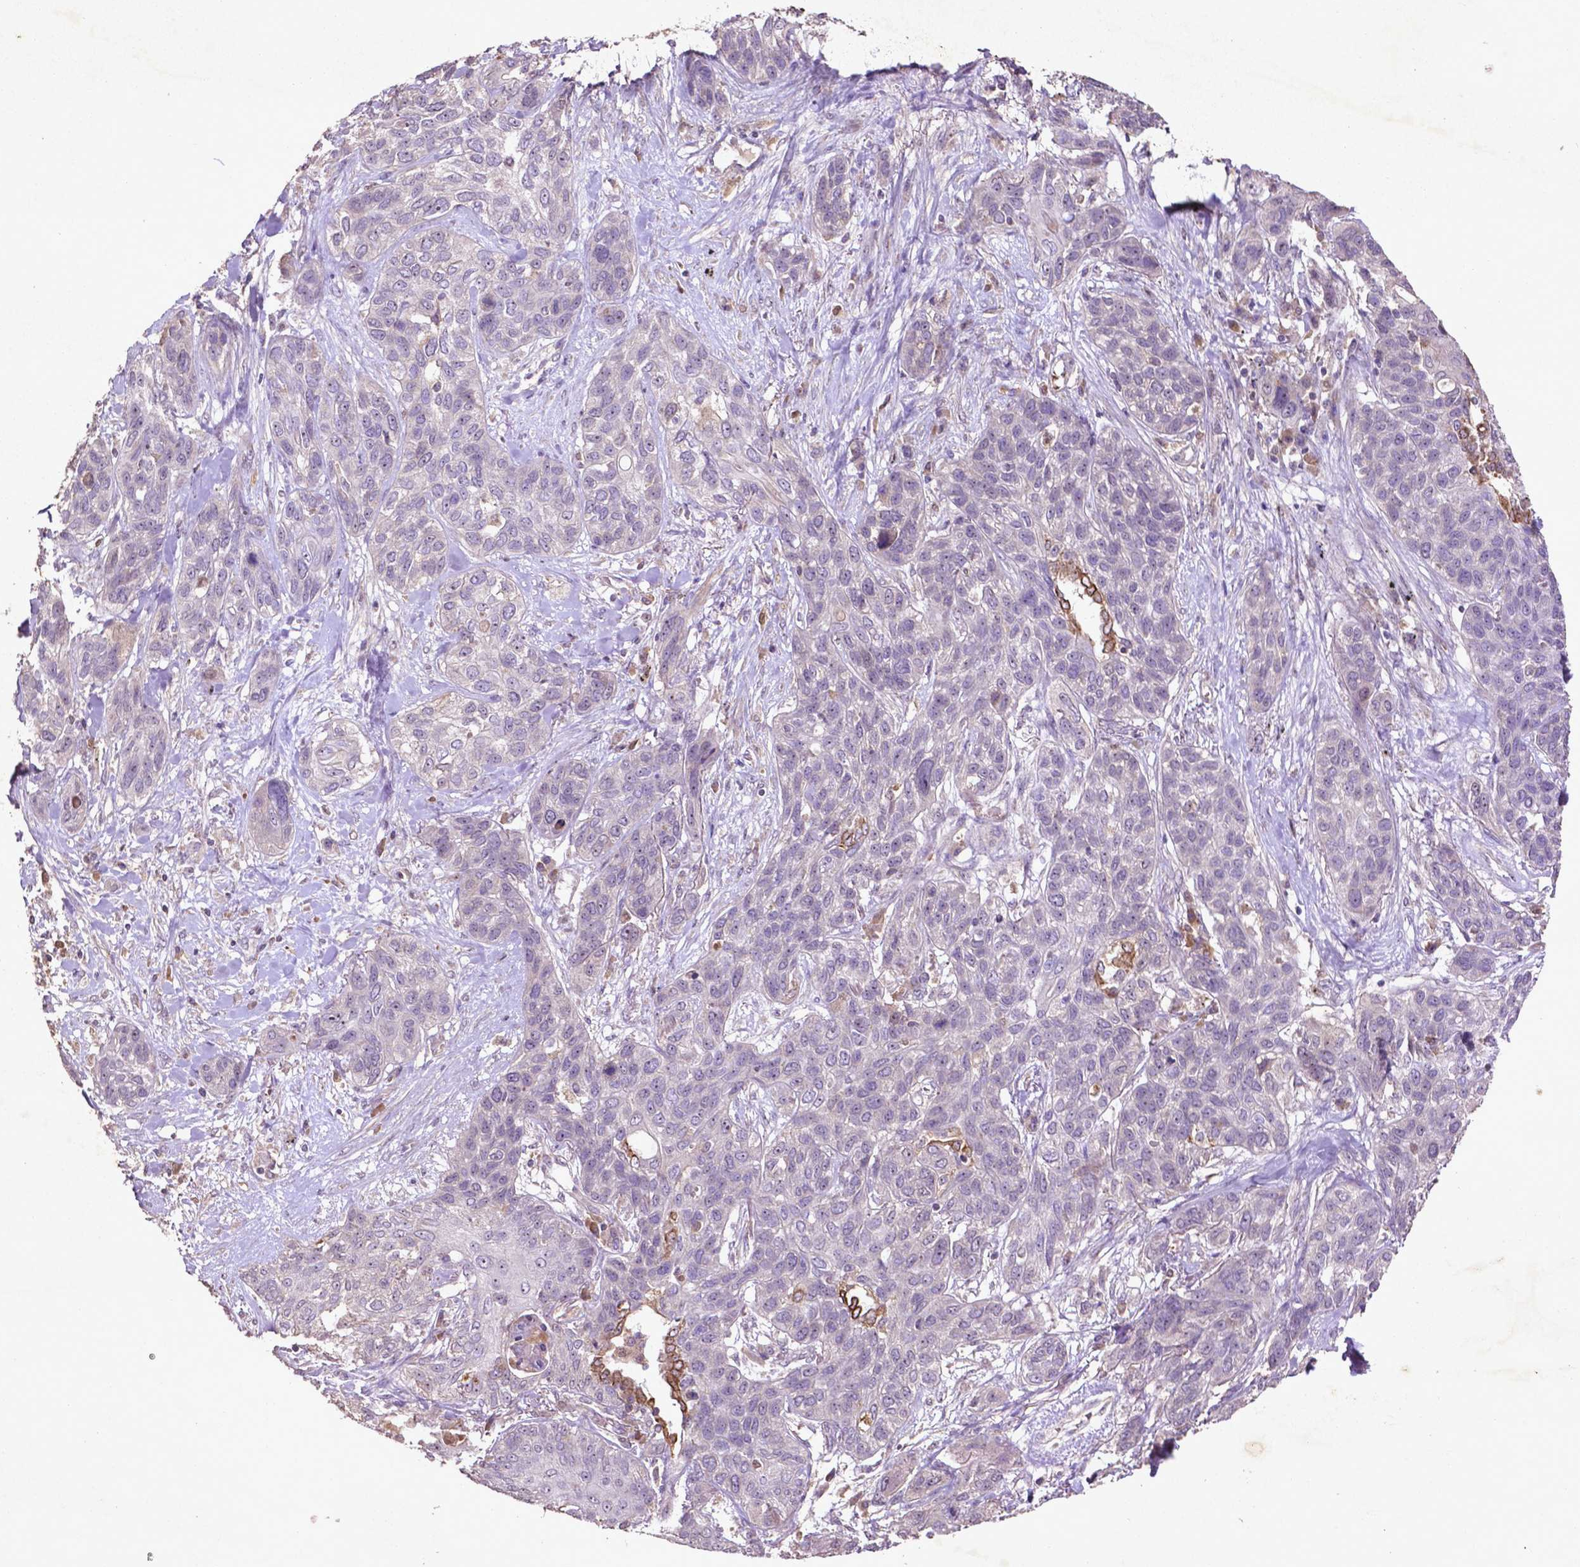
{"staining": {"intensity": "negative", "quantity": "none", "location": "none"}, "tissue": "lung cancer", "cell_type": "Tumor cells", "image_type": "cancer", "snomed": [{"axis": "morphology", "description": "Squamous cell carcinoma, NOS"}, {"axis": "topography", "description": "Lung"}], "caption": "Micrograph shows no protein expression in tumor cells of lung cancer tissue. (DAB (3,3'-diaminobenzidine) immunohistochemistry (IHC), high magnification).", "gene": "COQ2", "patient": {"sex": "female", "age": 70}}